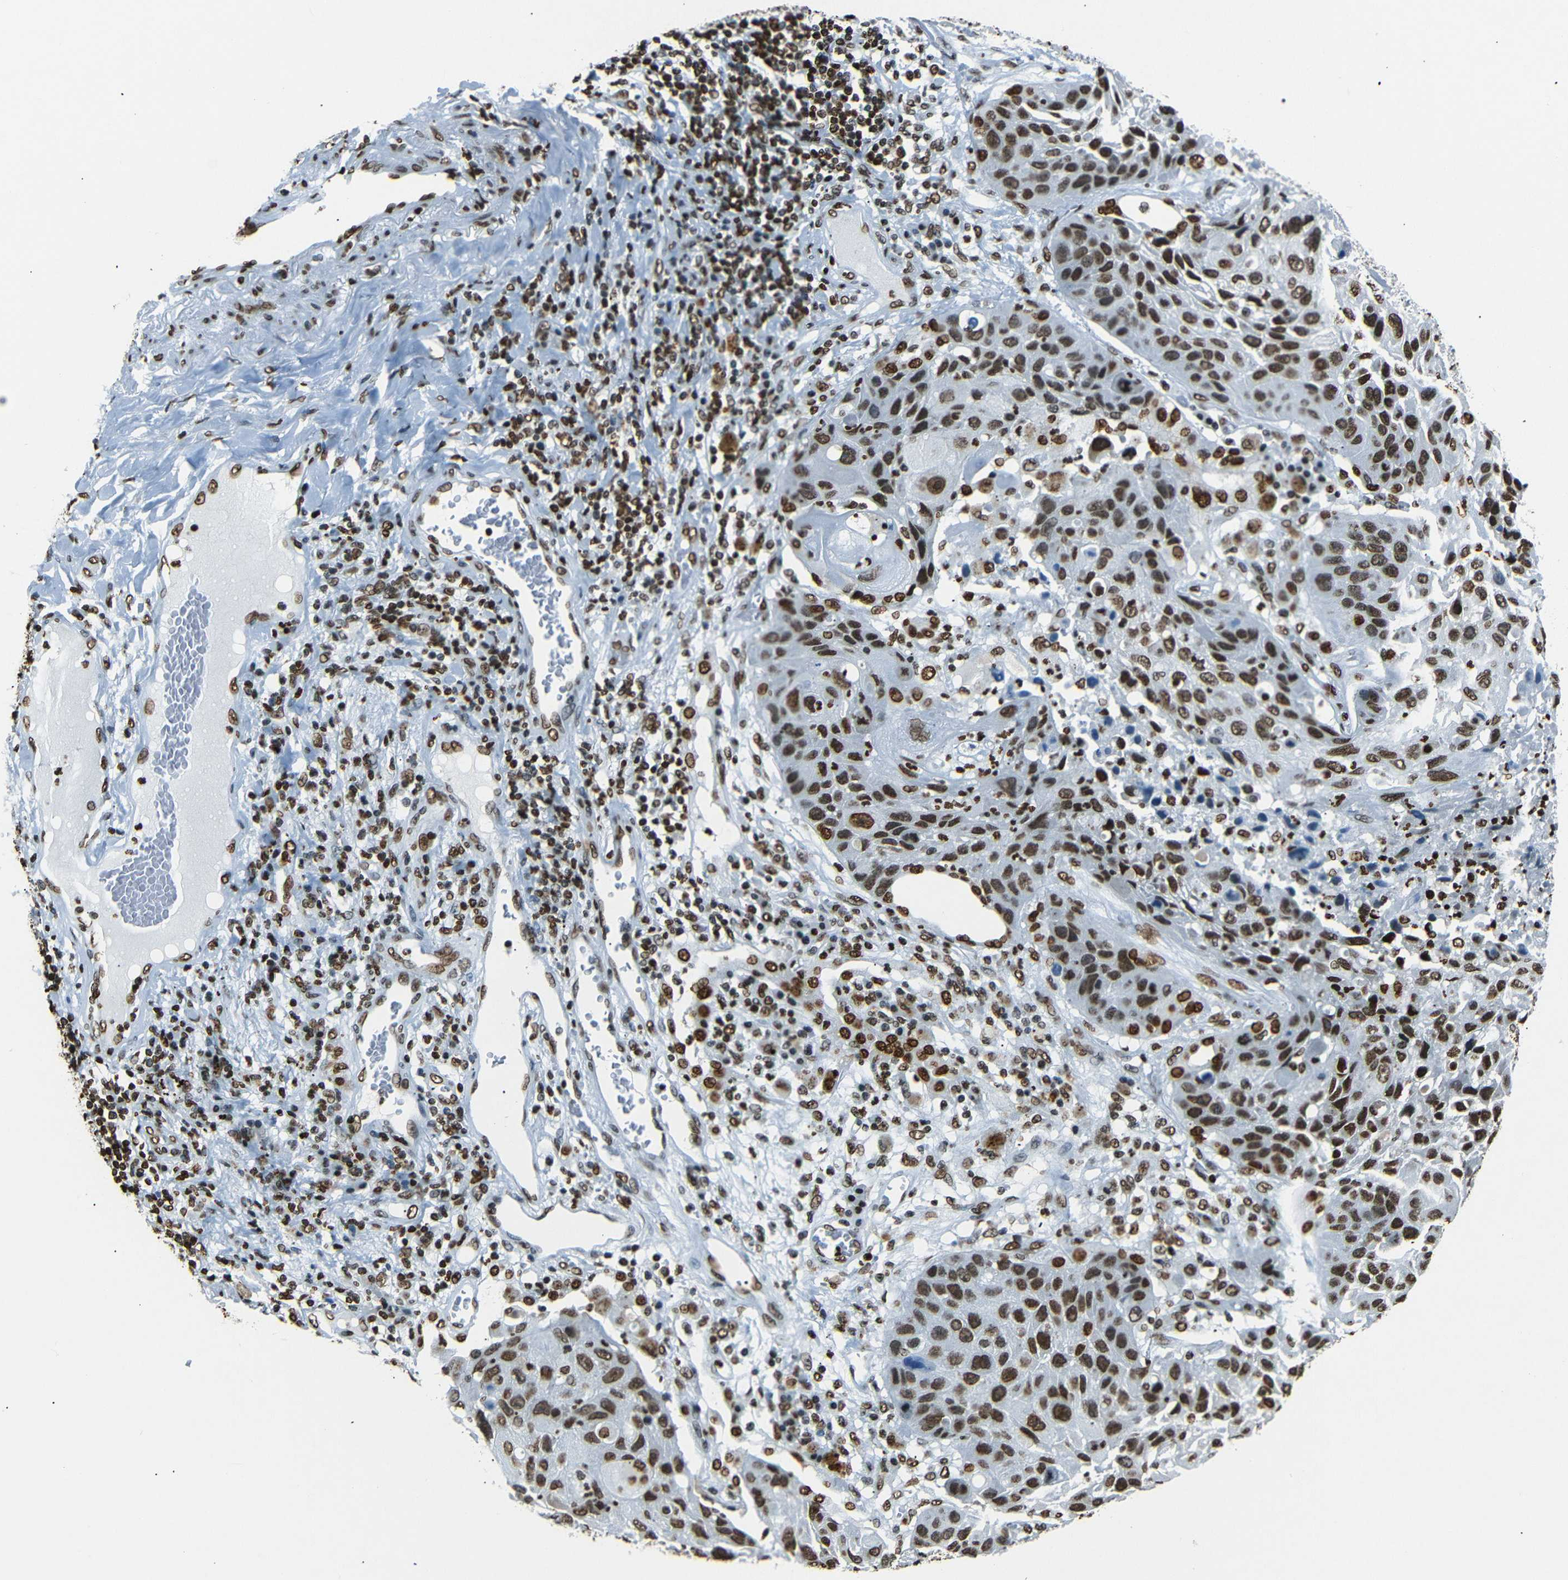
{"staining": {"intensity": "moderate", "quantity": ">75%", "location": "nuclear"}, "tissue": "lung cancer", "cell_type": "Tumor cells", "image_type": "cancer", "snomed": [{"axis": "morphology", "description": "Squamous cell carcinoma, NOS"}, {"axis": "topography", "description": "Lung"}], "caption": "IHC histopathology image of lung squamous cell carcinoma stained for a protein (brown), which demonstrates medium levels of moderate nuclear positivity in about >75% of tumor cells.", "gene": "HMGN1", "patient": {"sex": "male", "age": 57}}